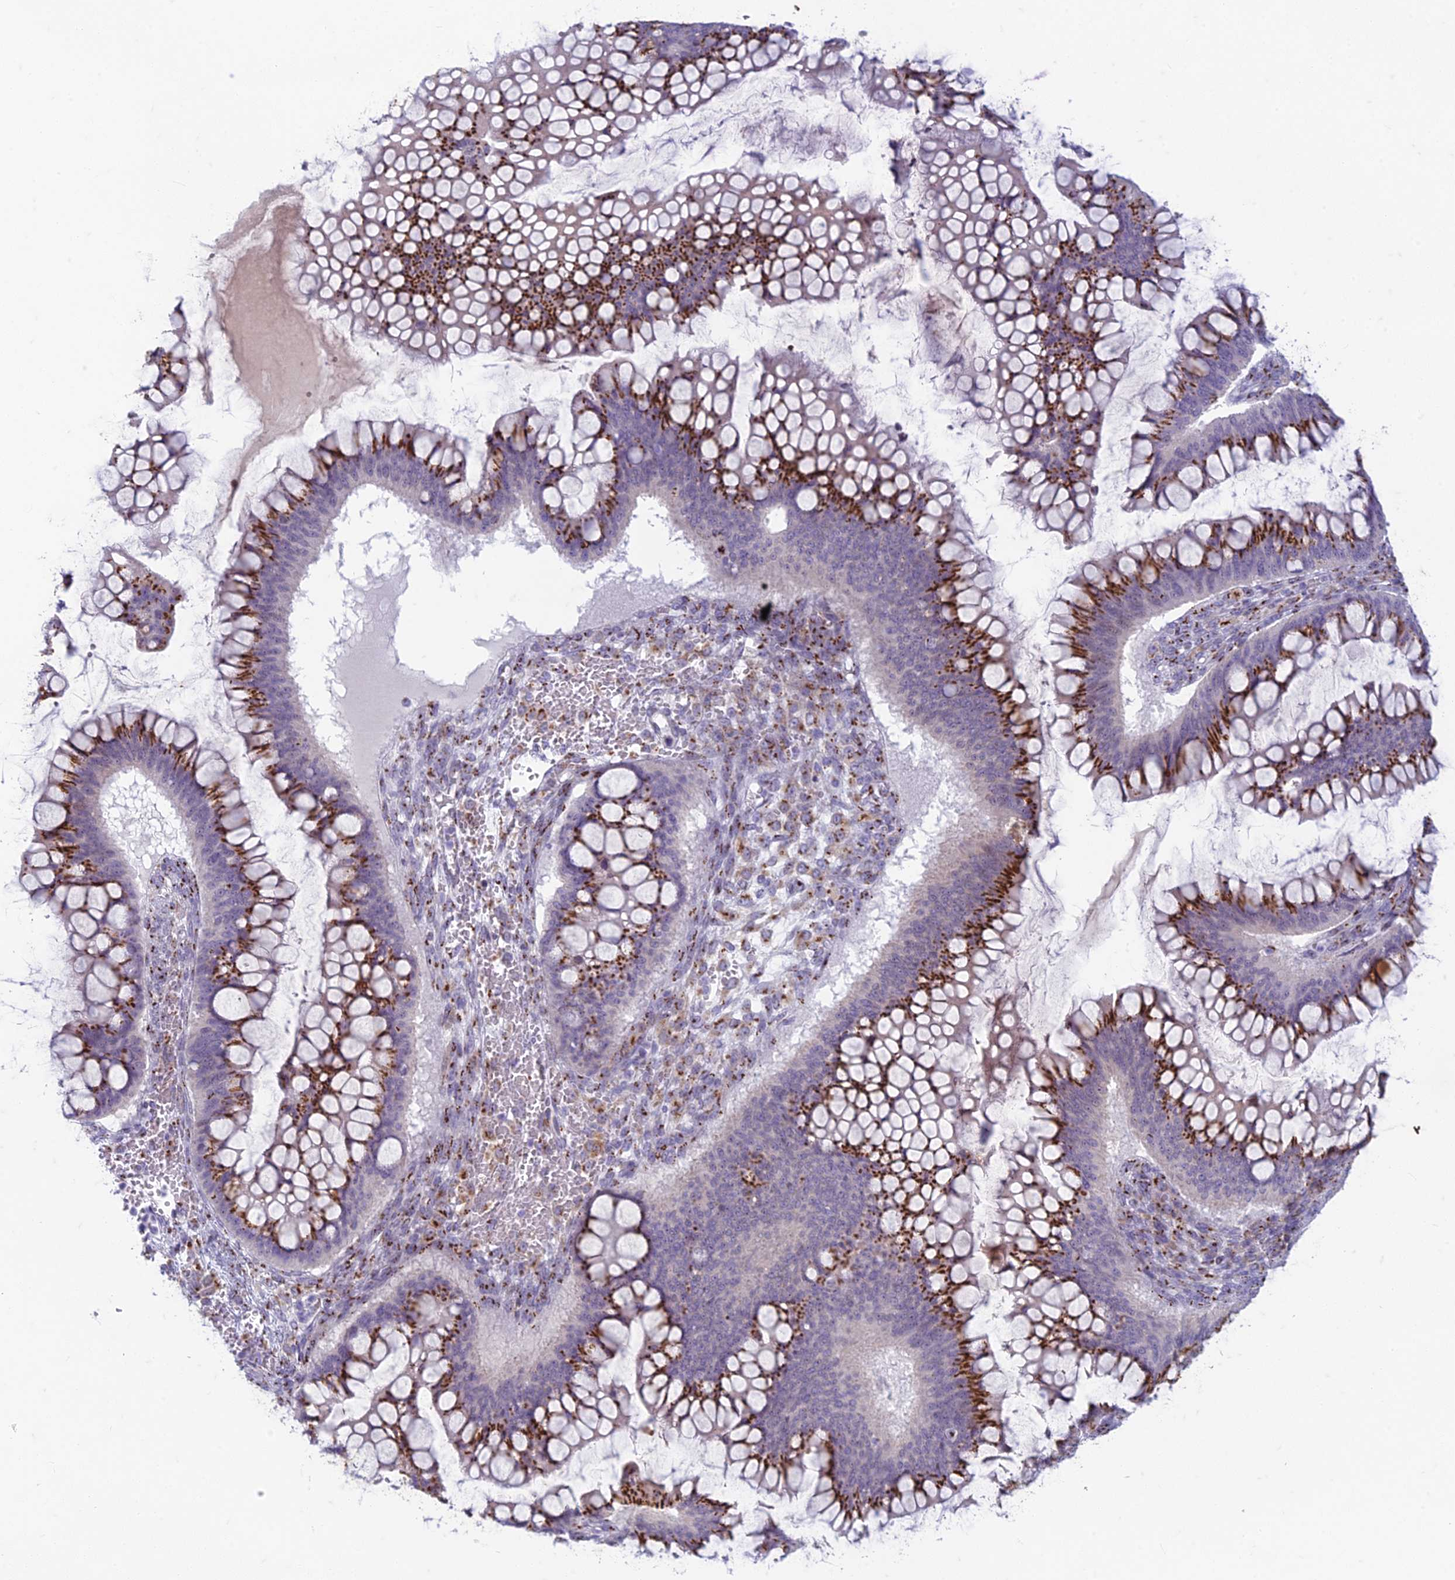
{"staining": {"intensity": "strong", "quantity": ">75%", "location": "cytoplasmic/membranous"}, "tissue": "ovarian cancer", "cell_type": "Tumor cells", "image_type": "cancer", "snomed": [{"axis": "morphology", "description": "Cystadenocarcinoma, mucinous, NOS"}, {"axis": "topography", "description": "Ovary"}], "caption": "This photomicrograph shows IHC staining of ovarian cancer, with high strong cytoplasmic/membranous positivity in approximately >75% of tumor cells.", "gene": "FAM3C", "patient": {"sex": "female", "age": 73}}